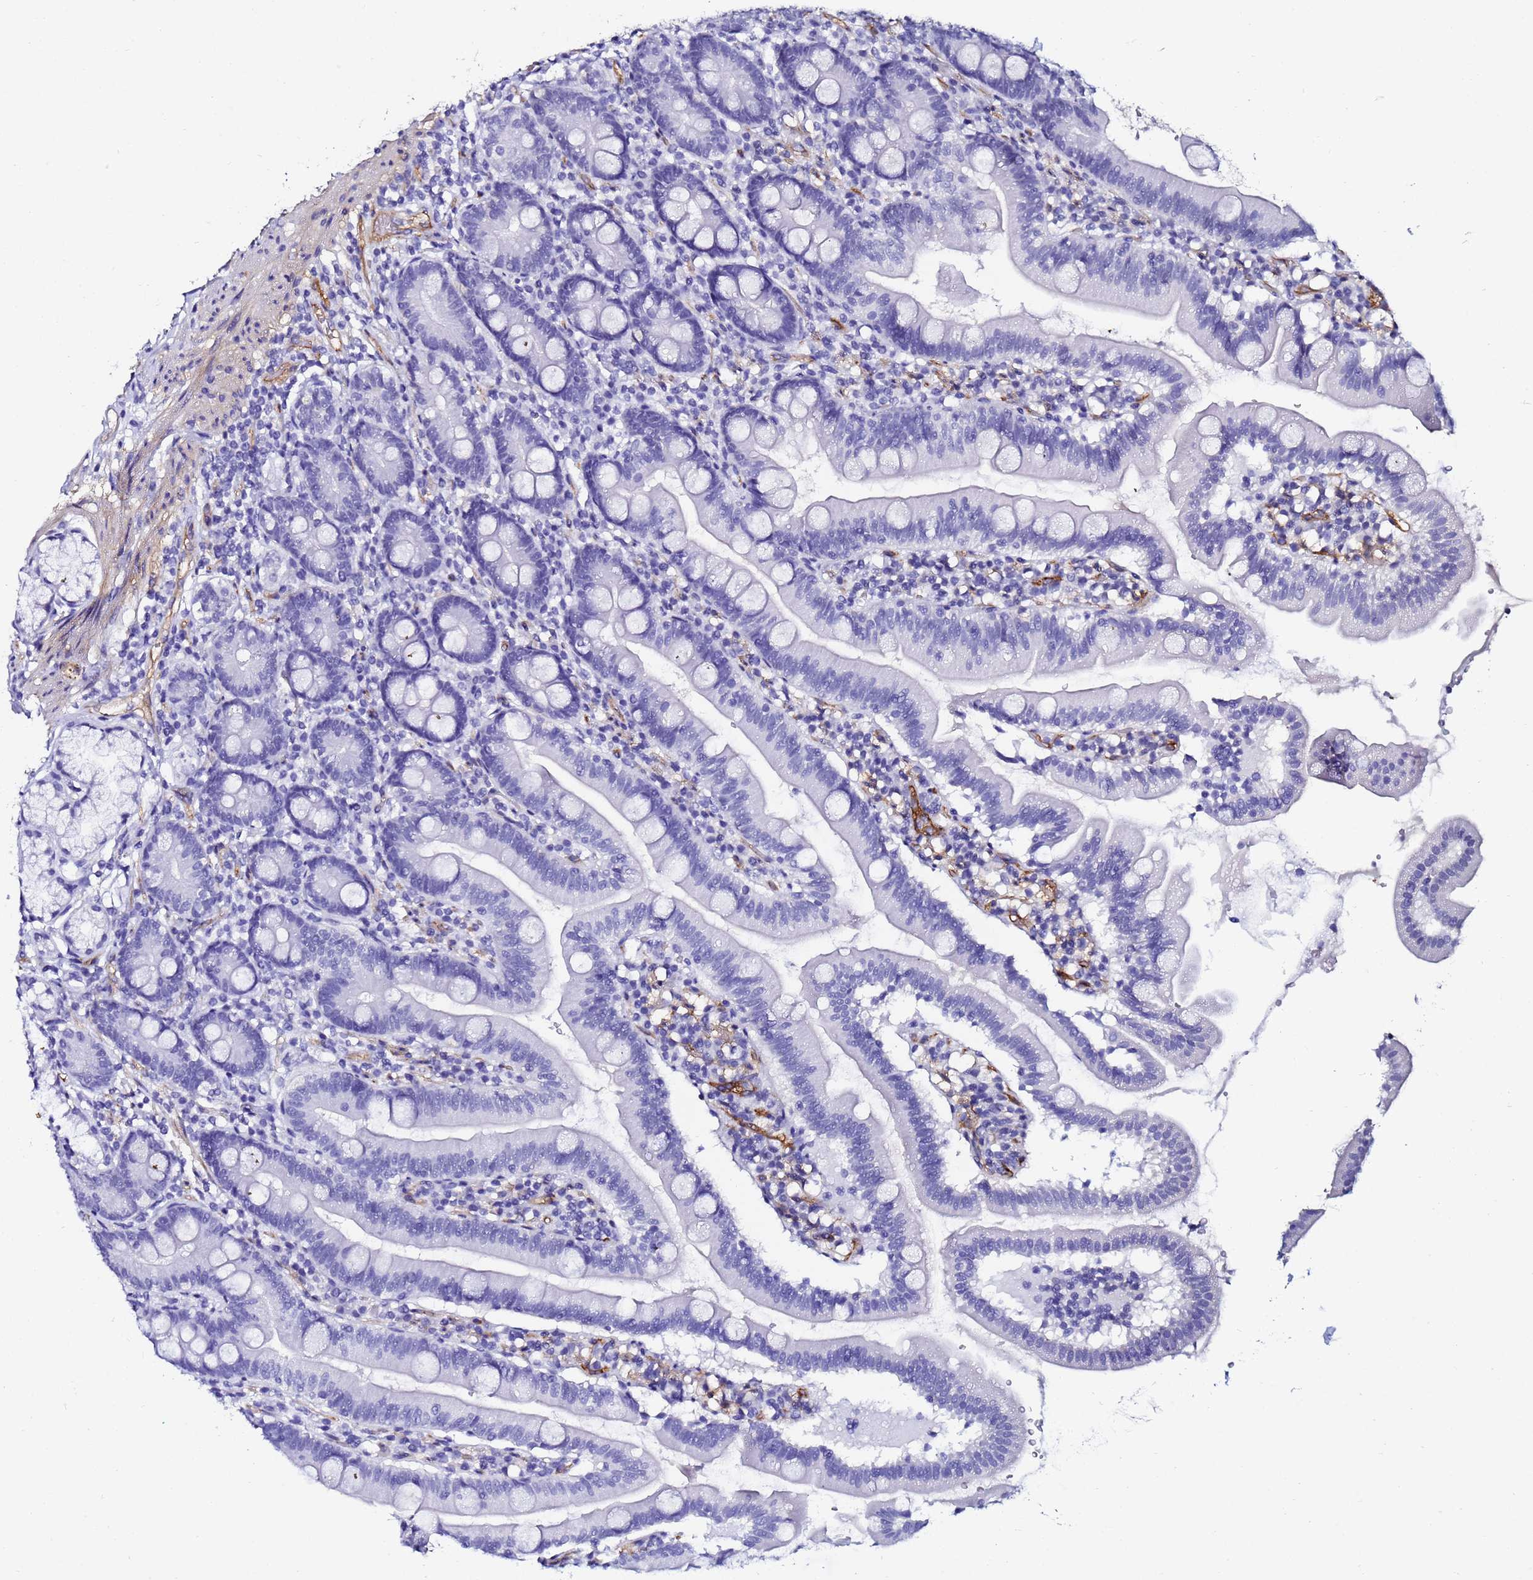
{"staining": {"intensity": "negative", "quantity": "none", "location": "none"}, "tissue": "duodenum", "cell_type": "Glandular cells", "image_type": "normal", "snomed": [{"axis": "morphology", "description": "Normal tissue, NOS"}, {"axis": "topography", "description": "Duodenum"}], "caption": "Duodenum stained for a protein using IHC demonstrates no expression glandular cells.", "gene": "DEFB104A", "patient": {"sex": "female", "age": 67}}